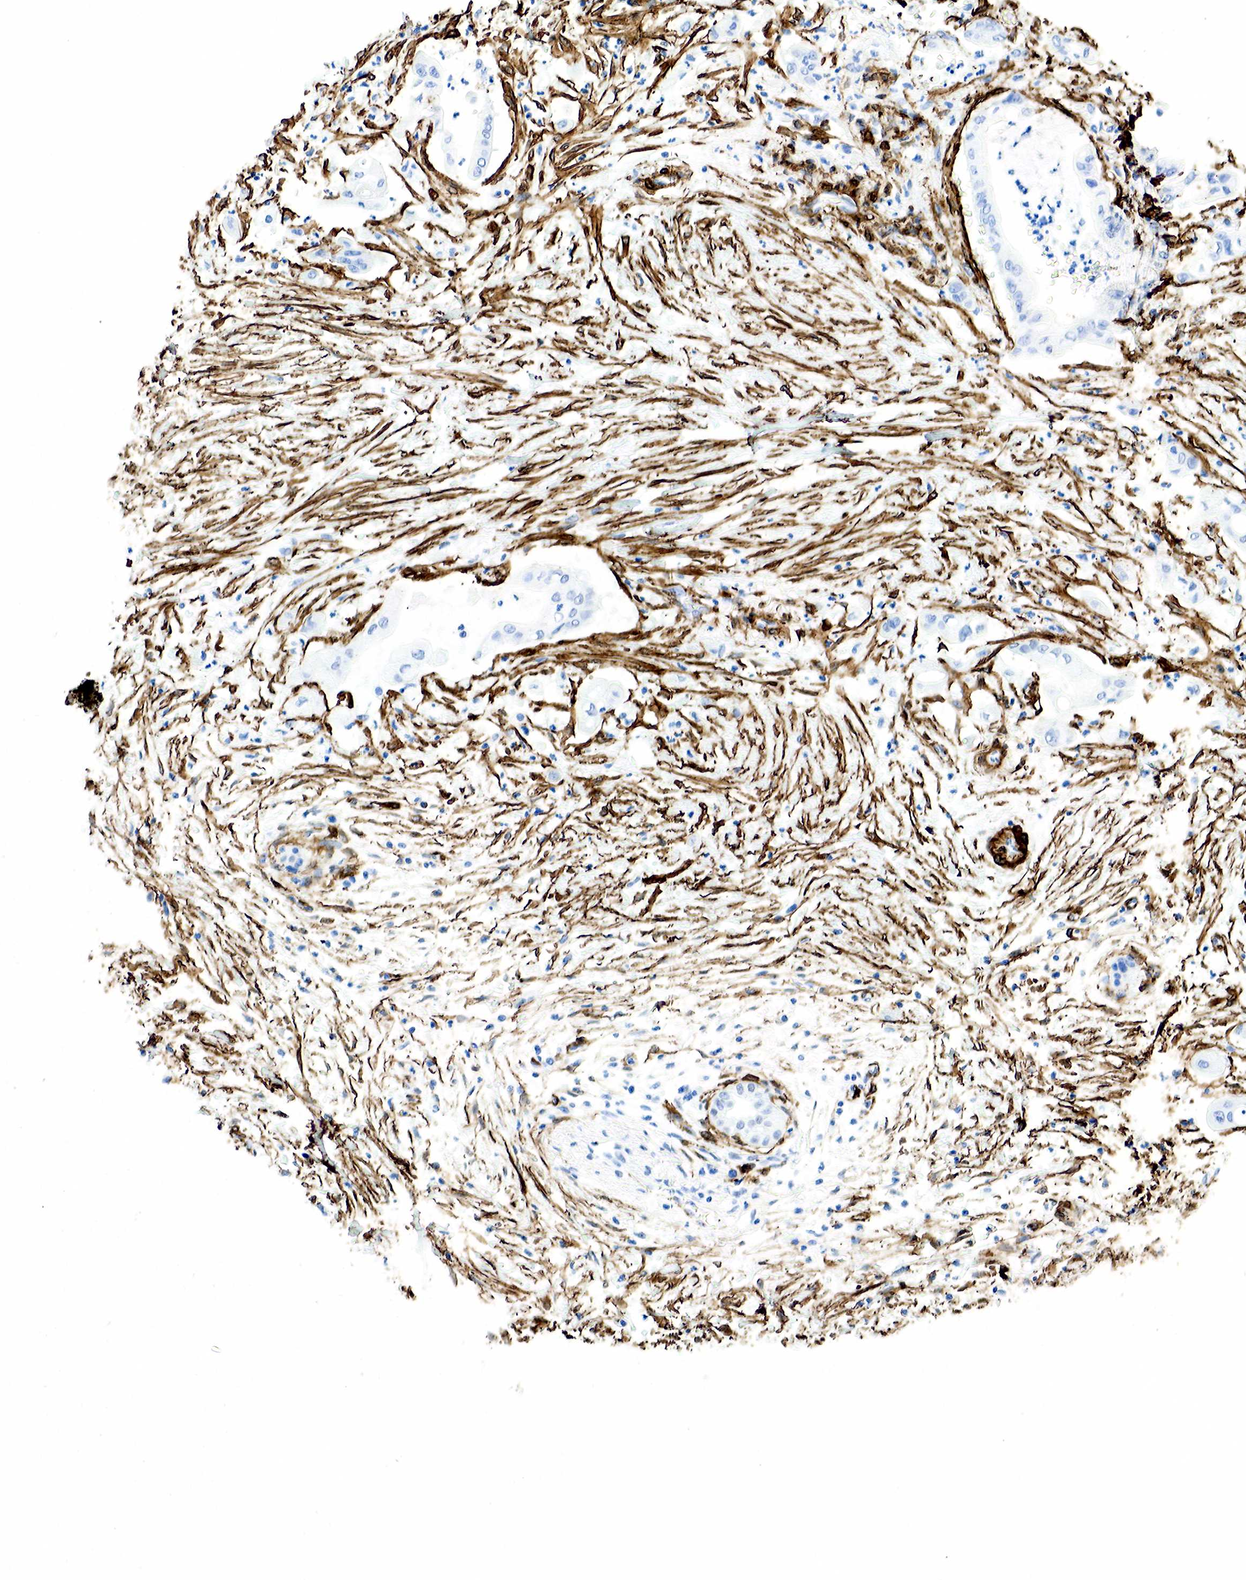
{"staining": {"intensity": "negative", "quantity": "none", "location": "none"}, "tissue": "pancreatic cancer", "cell_type": "Tumor cells", "image_type": "cancer", "snomed": [{"axis": "morphology", "description": "Adenocarcinoma, NOS"}, {"axis": "topography", "description": "Pancreas"}], "caption": "This histopathology image is of pancreatic cancer stained with immunohistochemistry to label a protein in brown with the nuclei are counter-stained blue. There is no expression in tumor cells. (DAB immunohistochemistry (IHC), high magnification).", "gene": "ACTA2", "patient": {"sex": "male", "age": 58}}